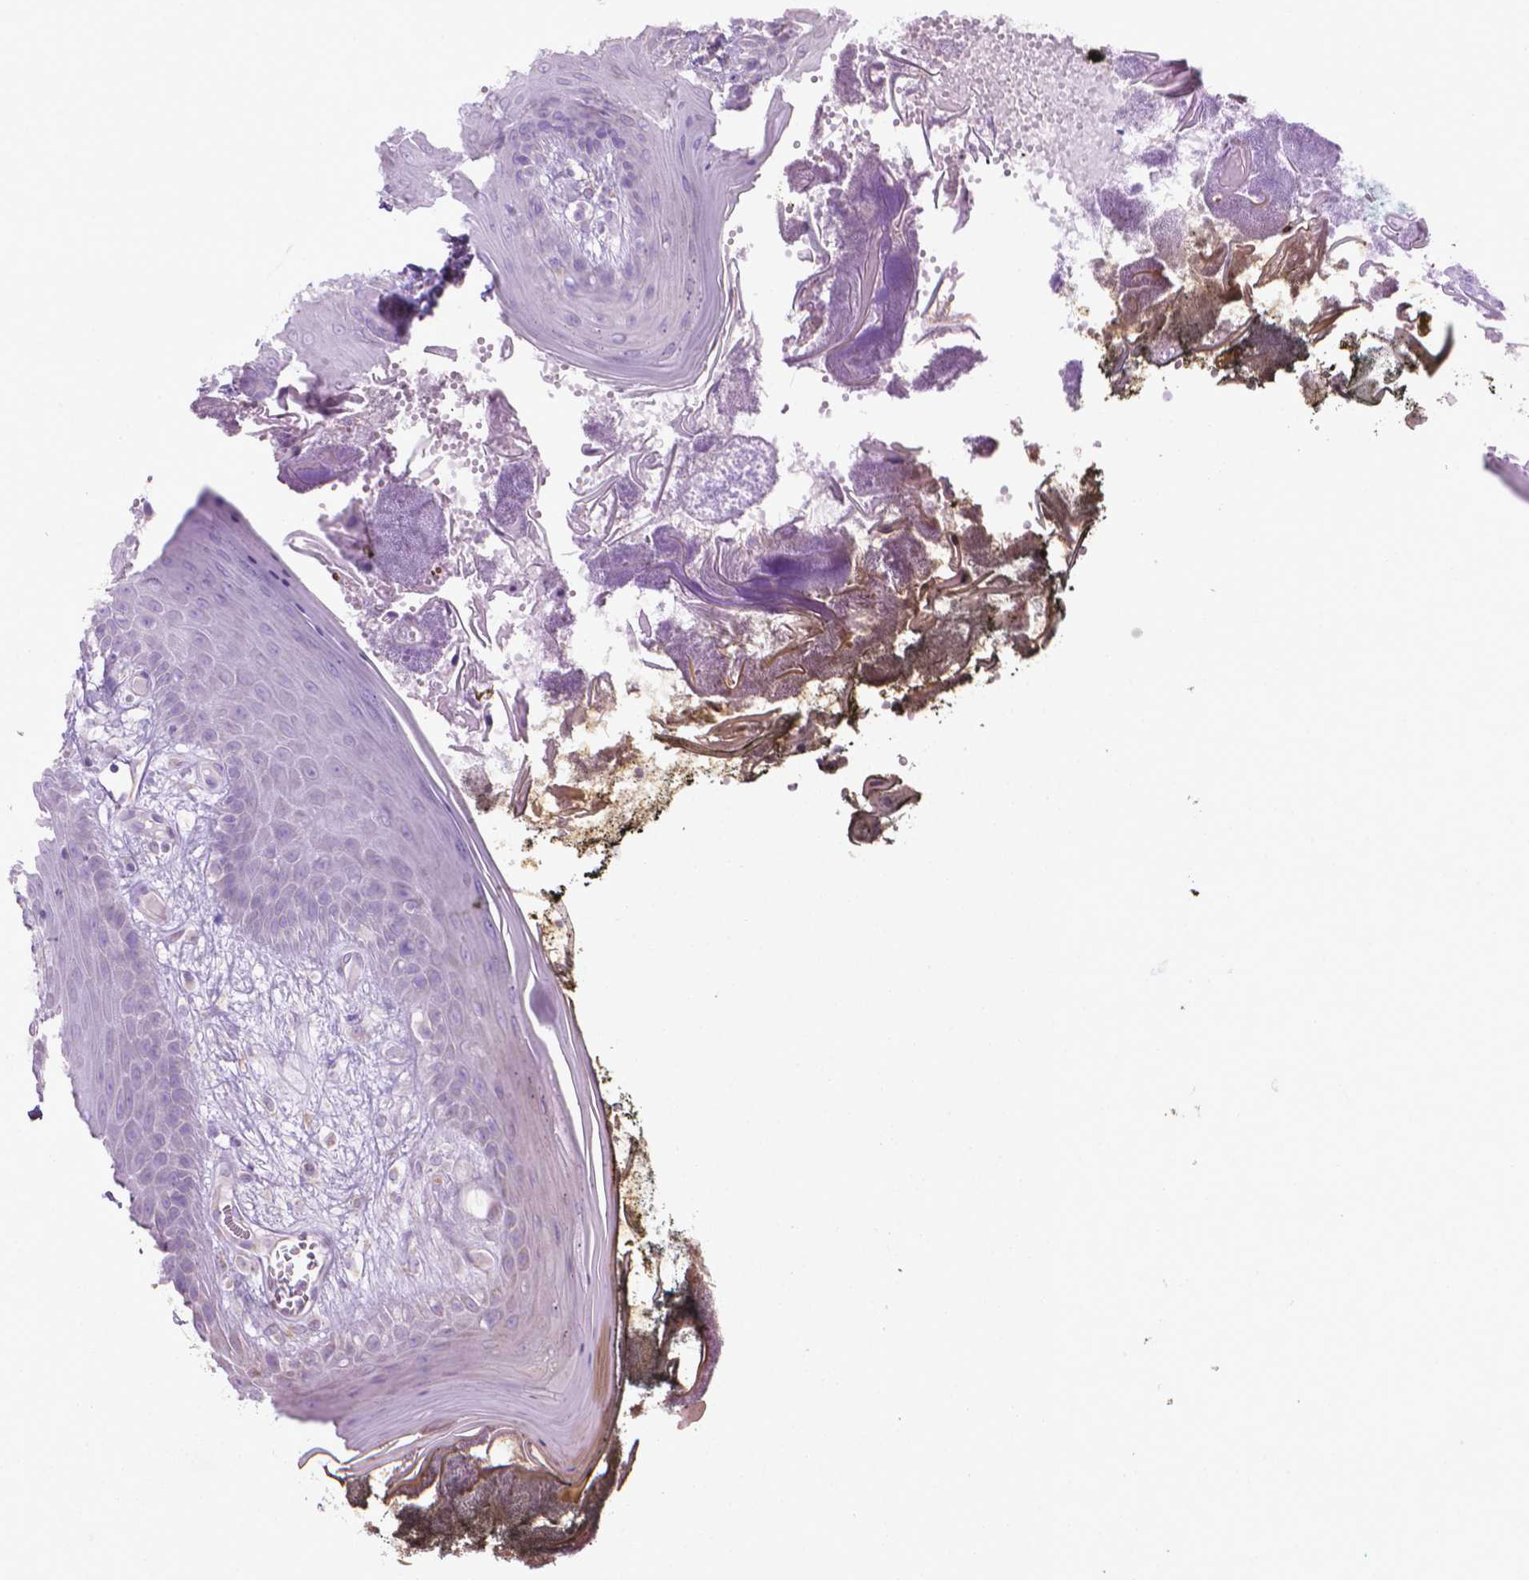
{"staining": {"intensity": "negative", "quantity": "none", "location": "none"}, "tissue": "oral mucosa", "cell_type": "Squamous epithelial cells", "image_type": "normal", "snomed": [{"axis": "morphology", "description": "Normal tissue, NOS"}, {"axis": "topography", "description": "Oral tissue"}], "caption": "Protein analysis of unremarkable oral mucosa demonstrates no significant expression in squamous epithelial cells. (DAB IHC with hematoxylin counter stain).", "gene": "GAS1", "patient": {"sex": "male", "age": 9}}